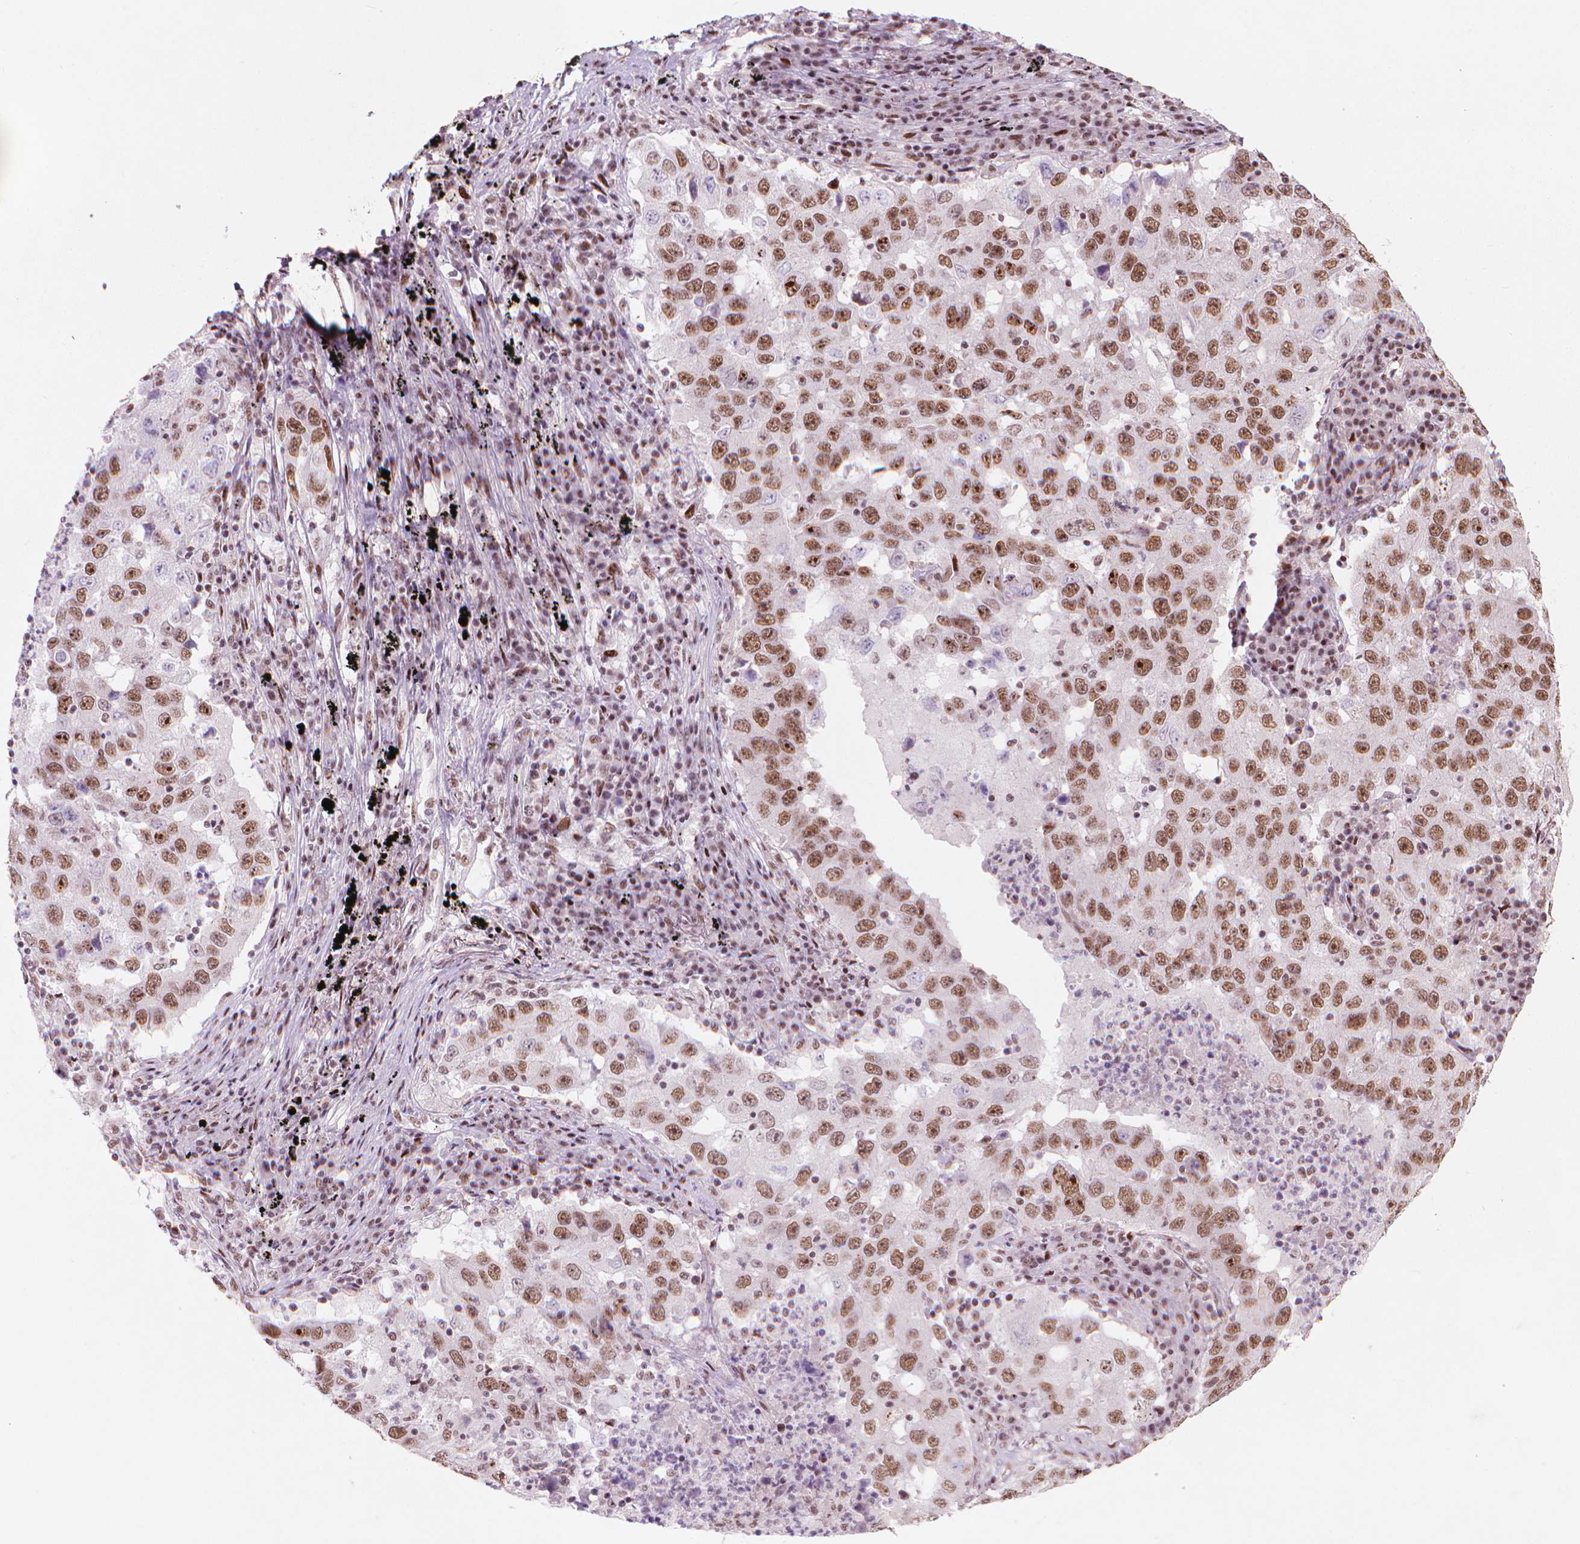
{"staining": {"intensity": "moderate", "quantity": ">75%", "location": "nuclear"}, "tissue": "lung cancer", "cell_type": "Tumor cells", "image_type": "cancer", "snomed": [{"axis": "morphology", "description": "Adenocarcinoma, NOS"}, {"axis": "topography", "description": "Lung"}], "caption": "IHC micrograph of lung adenocarcinoma stained for a protein (brown), which reveals medium levels of moderate nuclear expression in approximately >75% of tumor cells.", "gene": "HES7", "patient": {"sex": "male", "age": 73}}